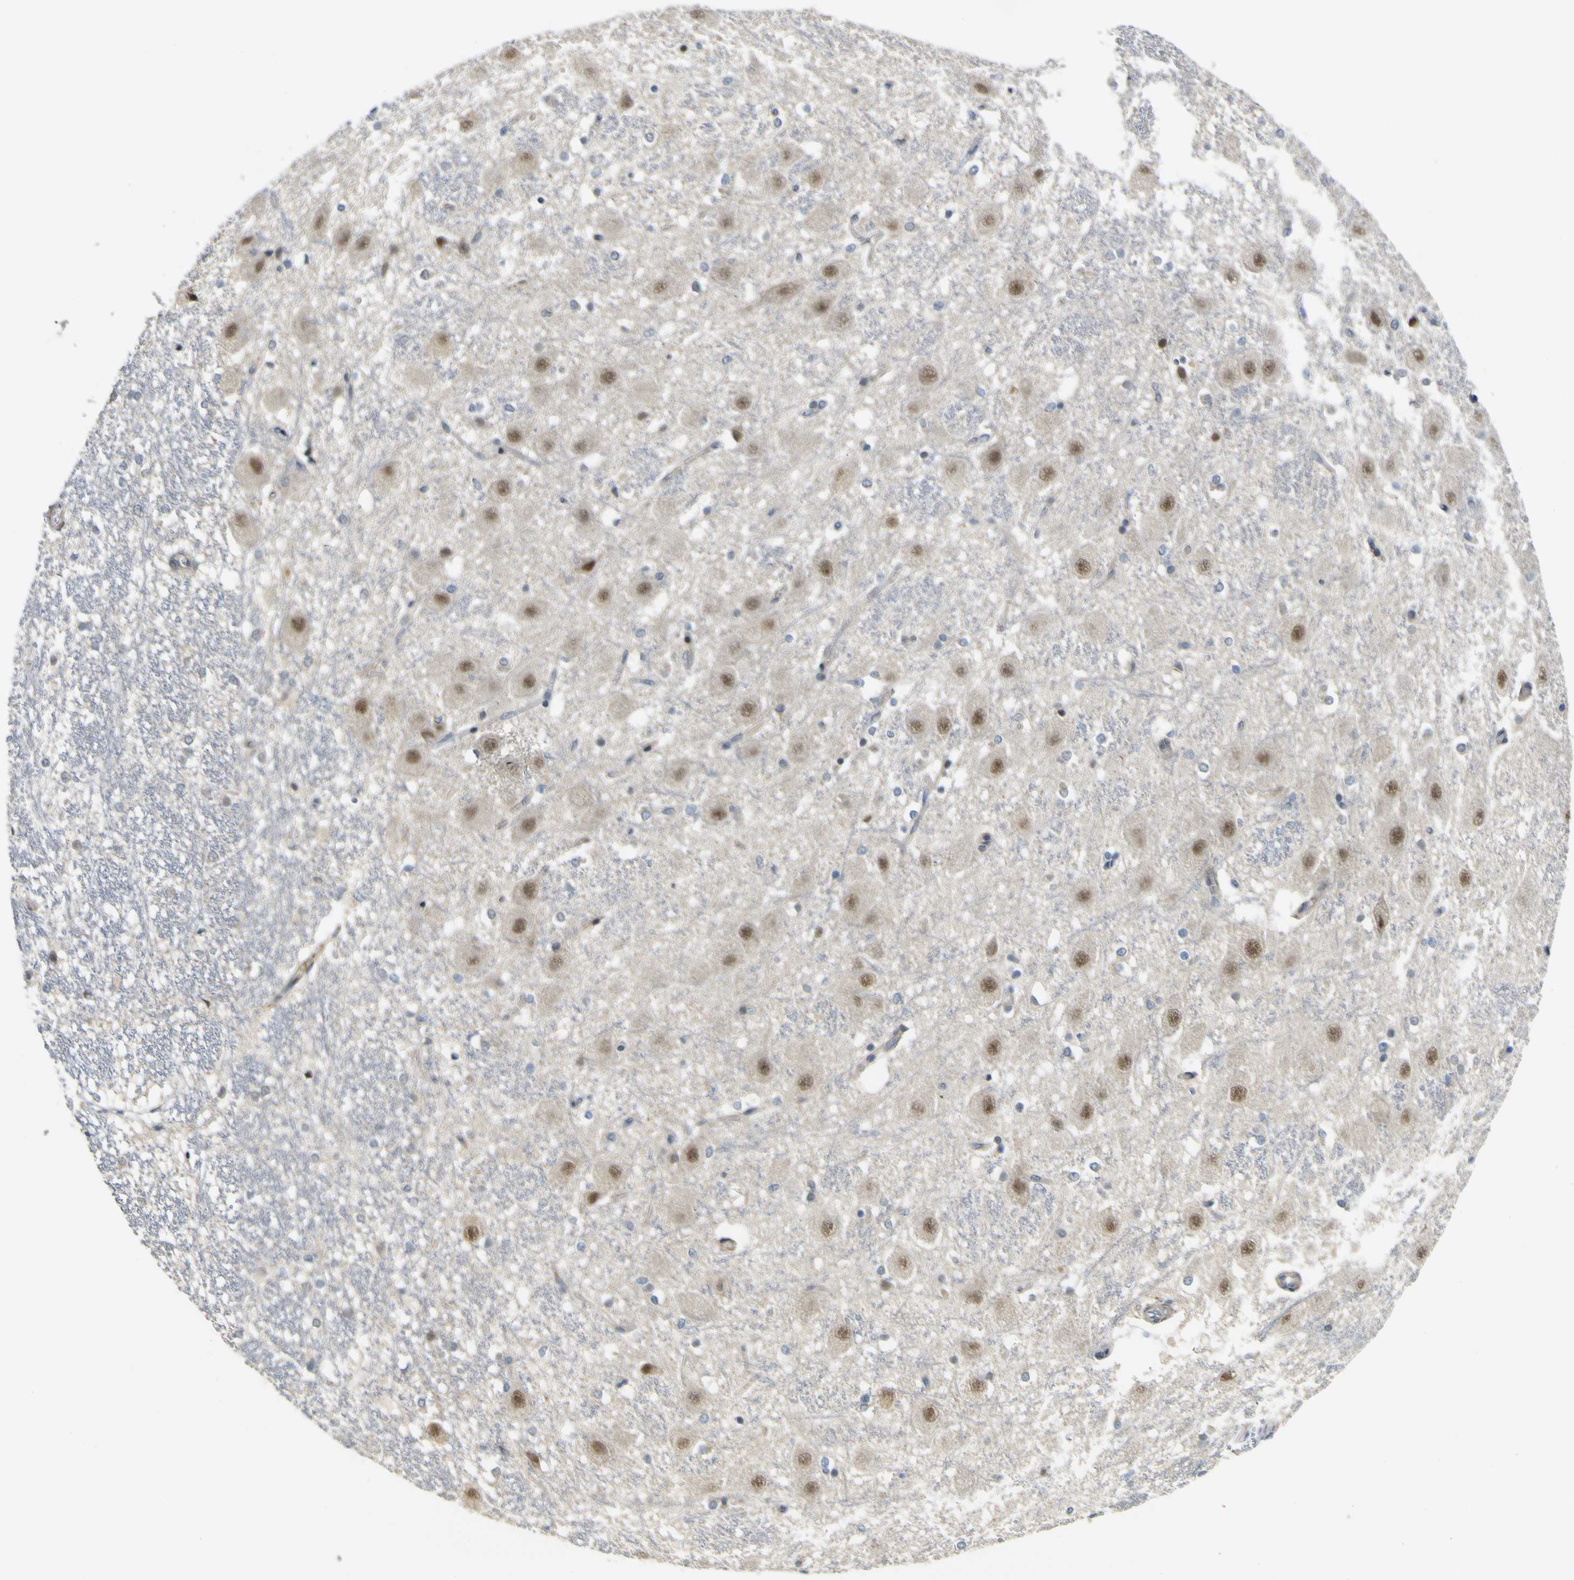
{"staining": {"intensity": "negative", "quantity": "none", "location": "none"}, "tissue": "hippocampus", "cell_type": "Glial cells", "image_type": "normal", "snomed": [{"axis": "morphology", "description": "Normal tissue, NOS"}, {"axis": "topography", "description": "Hippocampus"}], "caption": "This photomicrograph is of unremarkable hippocampus stained with immunohistochemistry to label a protein in brown with the nuclei are counter-stained blue. There is no expression in glial cells. The staining was performed using DAB to visualize the protein expression in brown, while the nuclei were stained in blue with hematoxylin (Magnification: 20x).", "gene": "KDM7A", "patient": {"sex": "female", "age": 19}}